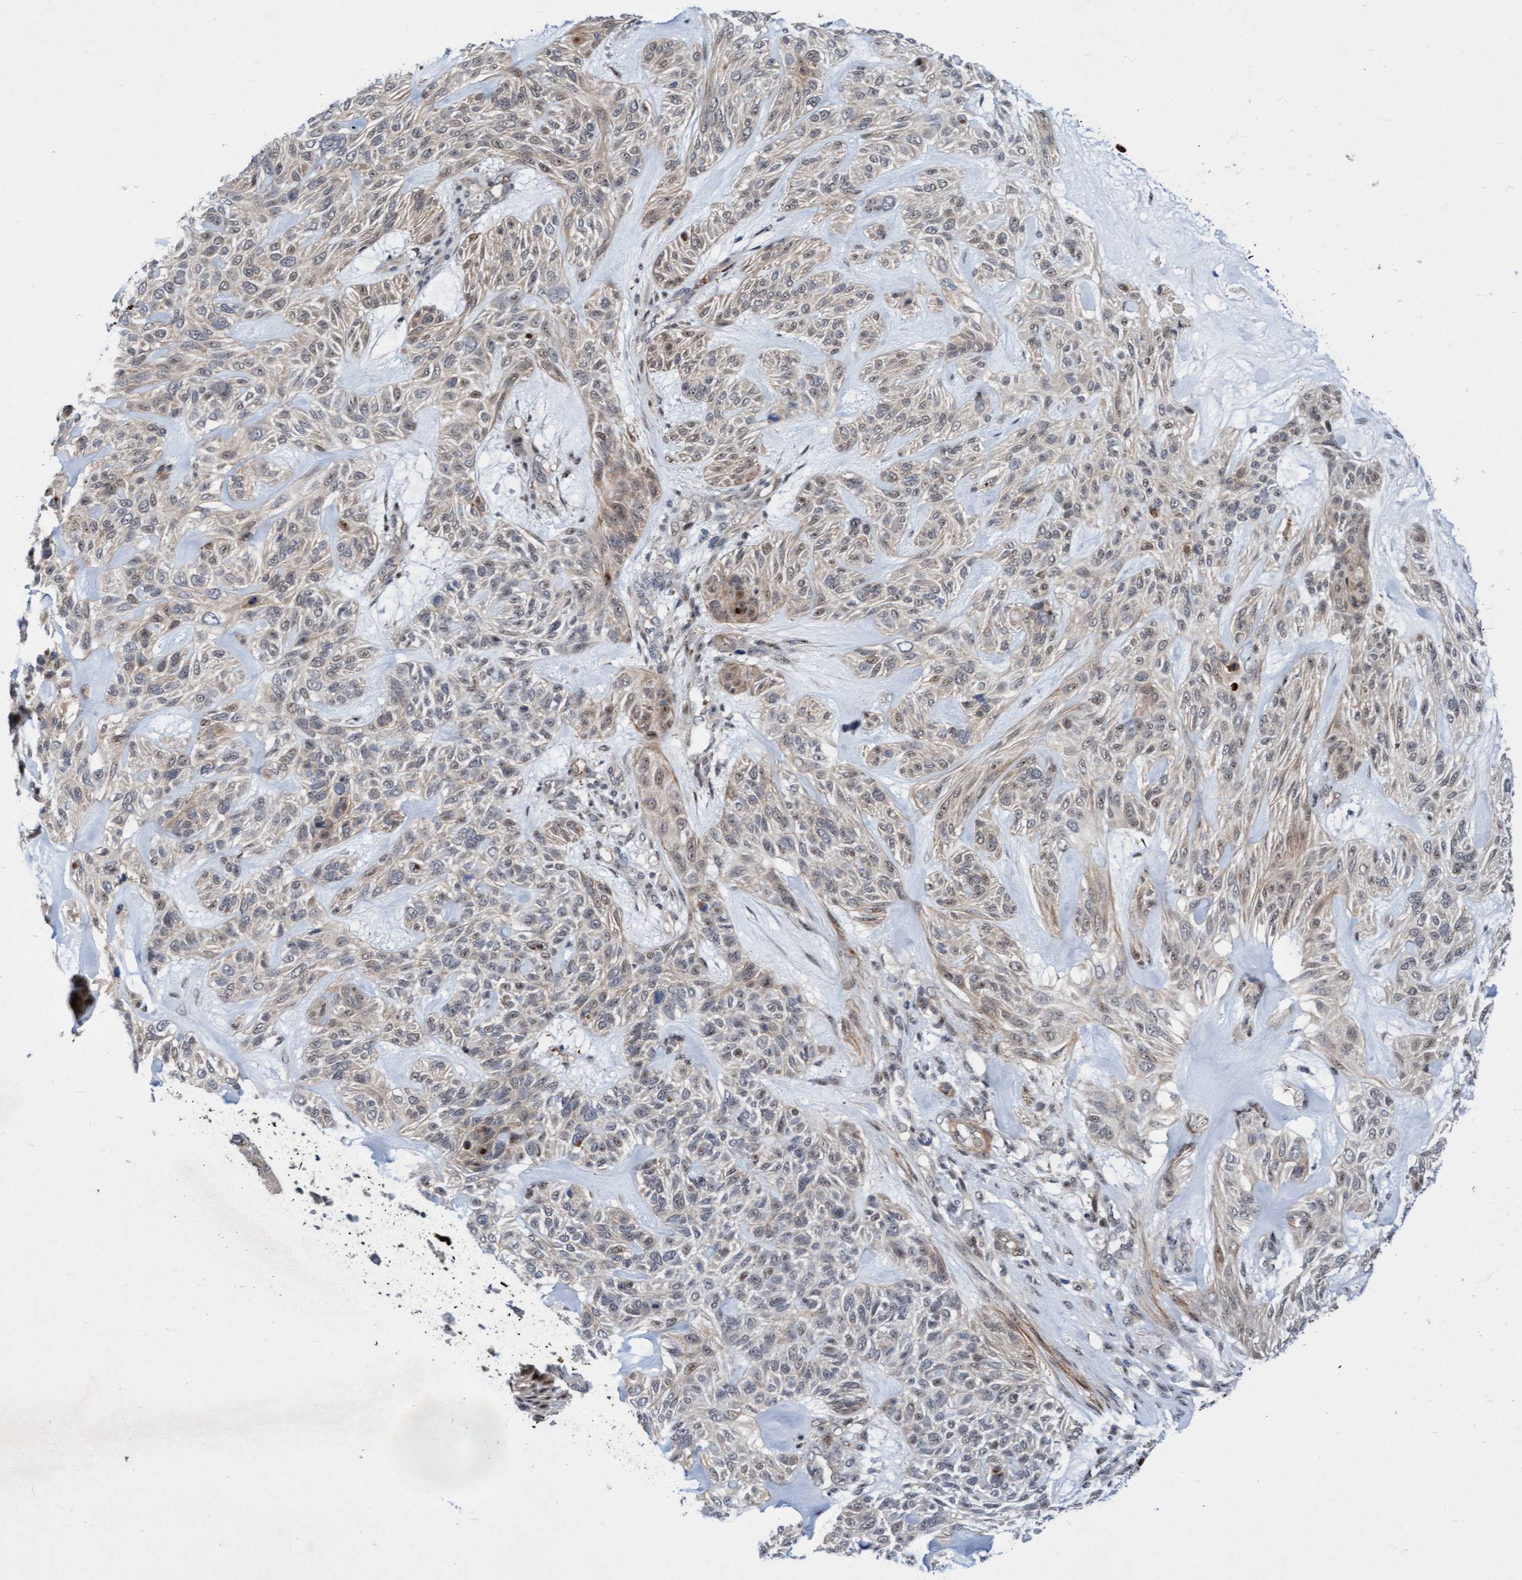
{"staining": {"intensity": "weak", "quantity": "<25%", "location": "cytoplasmic/membranous"}, "tissue": "skin cancer", "cell_type": "Tumor cells", "image_type": "cancer", "snomed": [{"axis": "morphology", "description": "Basal cell carcinoma"}, {"axis": "topography", "description": "Skin"}], "caption": "Immunohistochemistry image of basal cell carcinoma (skin) stained for a protein (brown), which reveals no expression in tumor cells. (Immunohistochemistry, brightfield microscopy, high magnification).", "gene": "RAP1GAP2", "patient": {"sex": "male", "age": 55}}